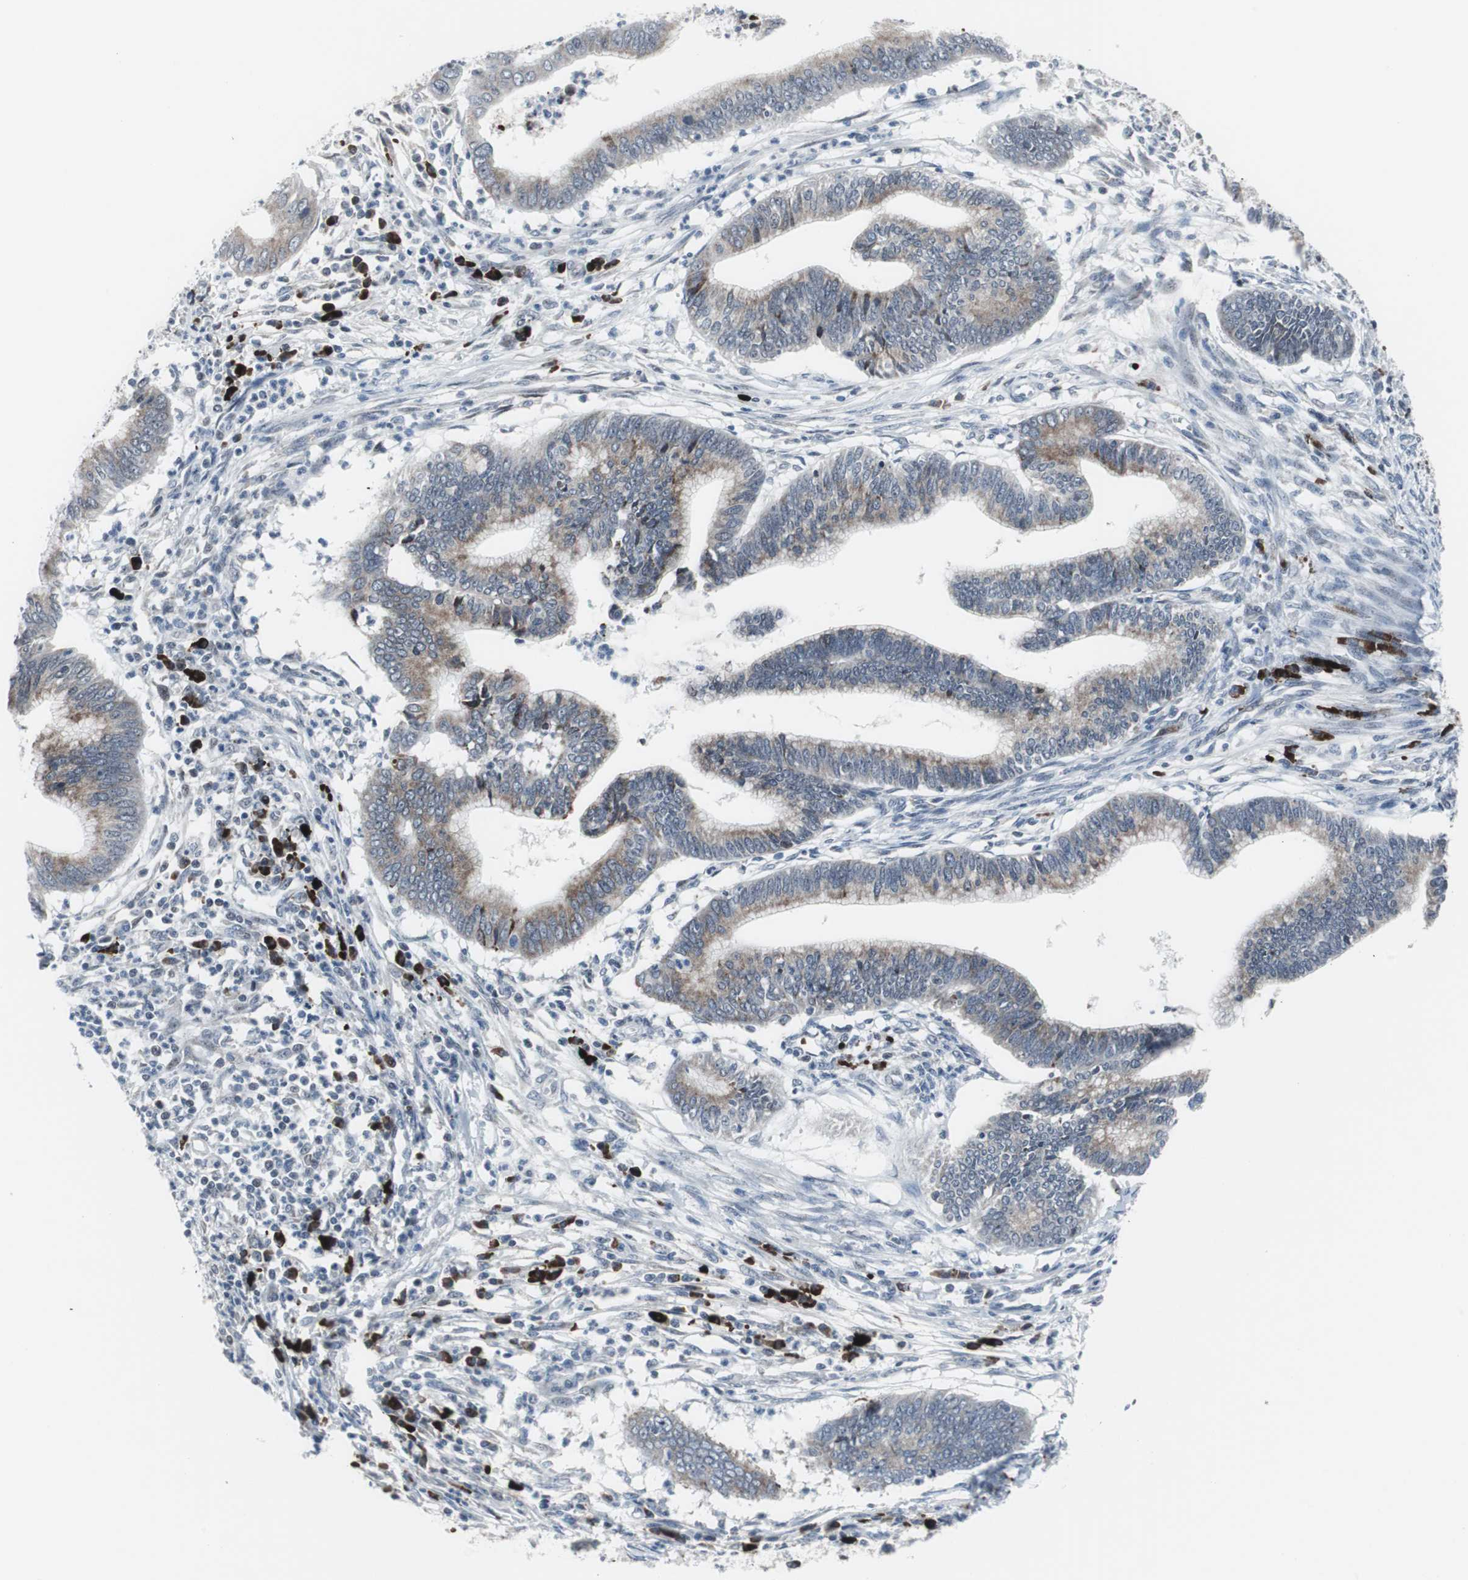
{"staining": {"intensity": "moderate", "quantity": ">75%", "location": "cytoplasmic/membranous"}, "tissue": "cervical cancer", "cell_type": "Tumor cells", "image_type": "cancer", "snomed": [{"axis": "morphology", "description": "Adenocarcinoma, NOS"}, {"axis": "topography", "description": "Cervix"}], "caption": "Protein positivity by immunohistochemistry shows moderate cytoplasmic/membranous expression in approximately >75% of tumor cells in cervical adenocarcinoma. (Brightfield microscopy of DAB IHC at high magnification).", "gene": "DOK1", "patient": {"sex": "female", "age": 36}}